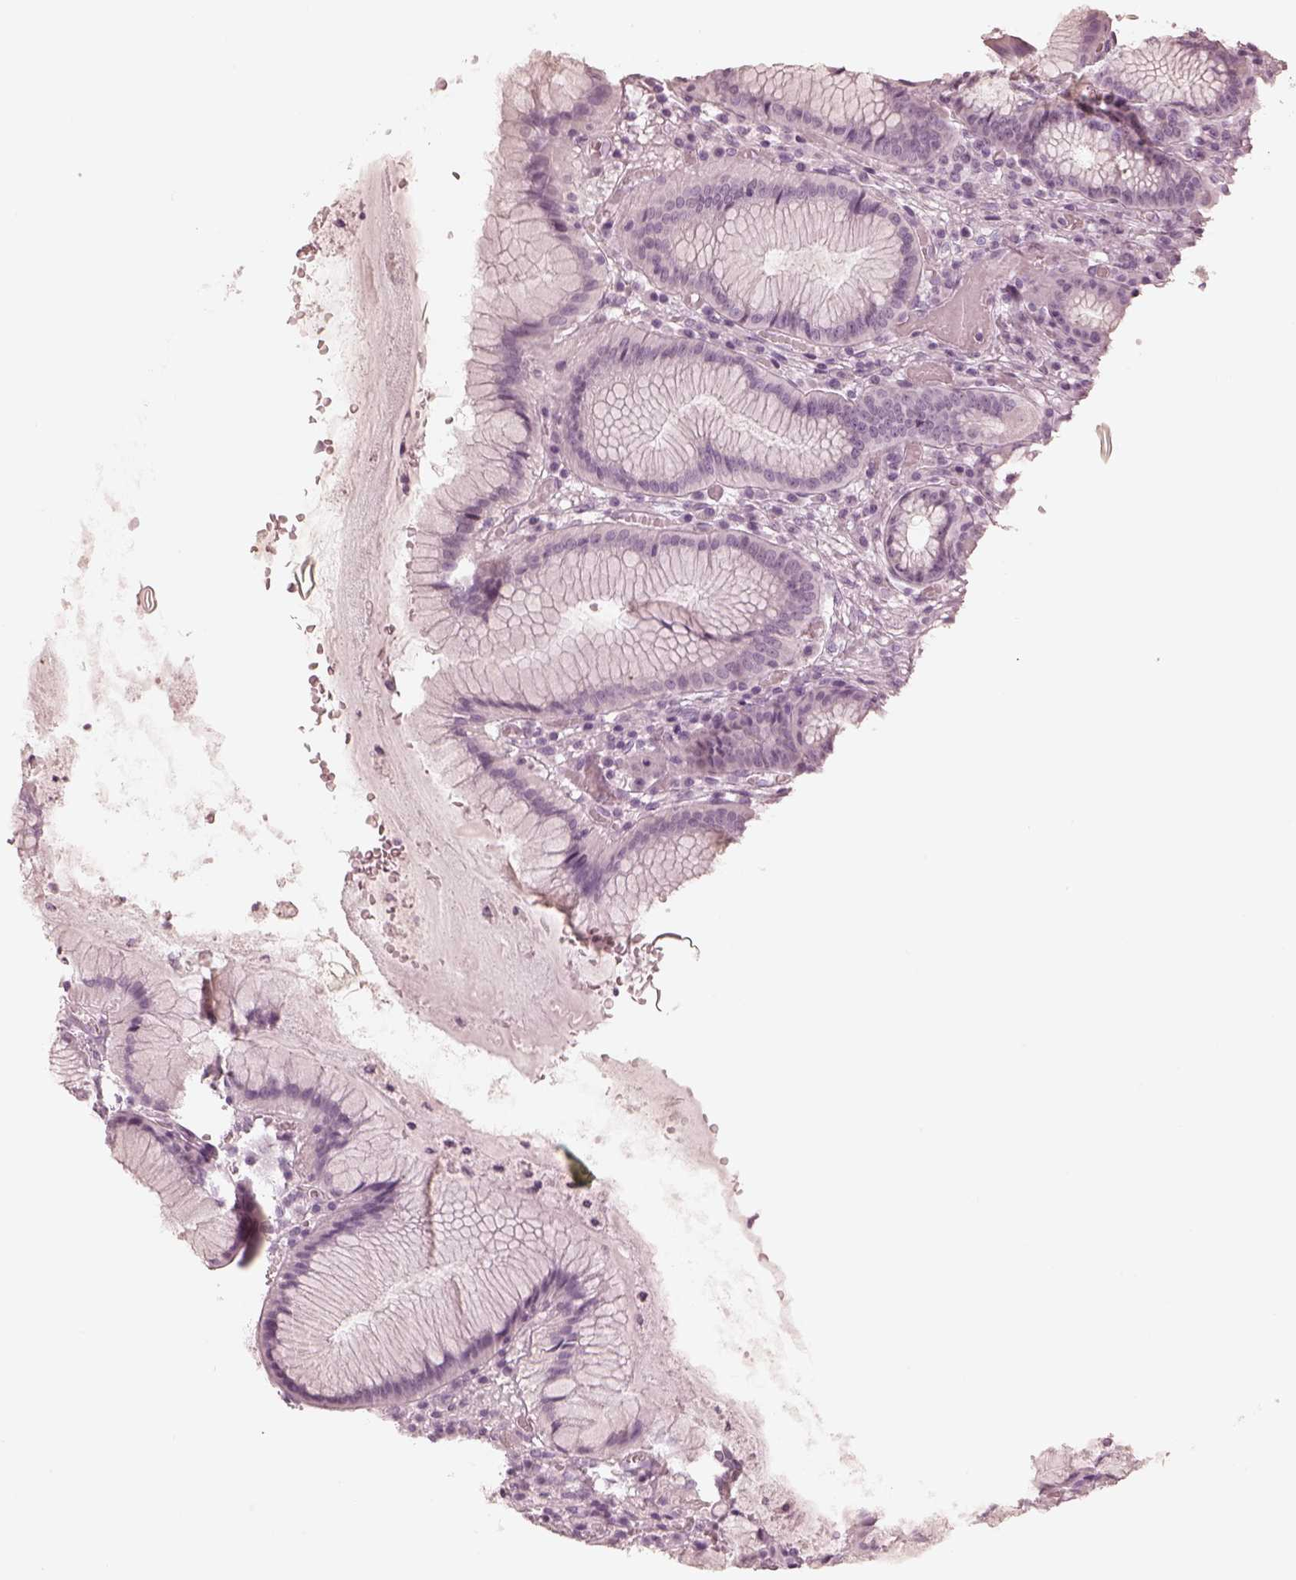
{"staining": {"intensity": "negative", "quantity": "none", "location": "none"}, "tissue": "stomach", "cell_type": "Glandular cells", "image_type": "normal", "snomed": [{"axis": "morphology", "description": "Normal tissue, NOS"}, {"axis": "topography", "description": "Stomach"}], "caption": "IHC micrograph of unremarkable stomach stained for a protein (brown), which demonstrates no positivity in glandular cells.", "gene": "CALR3", "patient": {"sex": "male", "age": 55}}